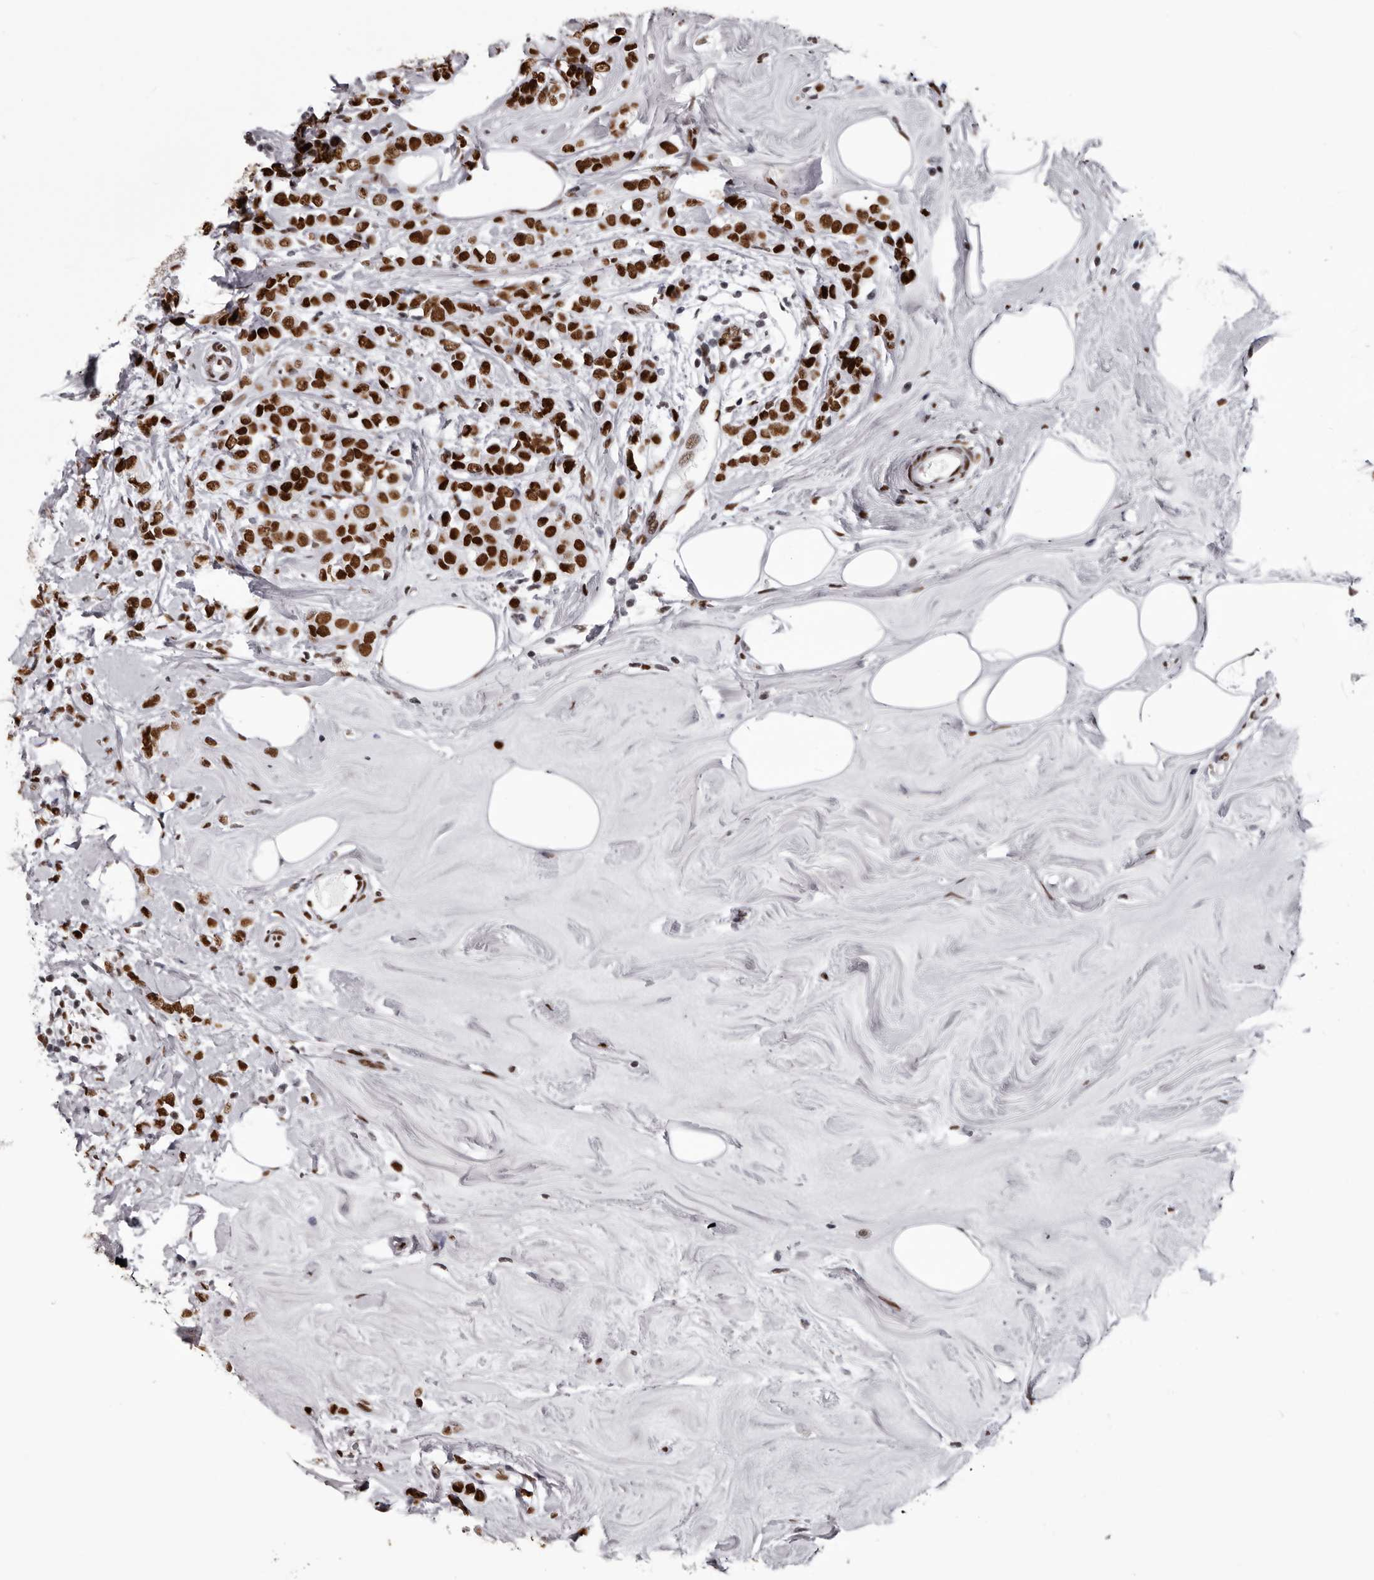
{"staining": {"intensity": "strong", "quantity": ">75%", "location": "nuclear"}, "tissue": "breast cancer", "cell_type": "Tumor cells", "image_type": "cancer", "snomed": [{"axis": "morphology", "description": "Lobular carcinoma"}, {"axis": "topography", "description": "Breast"}], "caption": "Immunohistochemistry (IHC) (DAB) staining of breast lobular carcinoma exhibits strong nuclear protein positivity in about >75% of tumor cells. Nuclei are stained in blue.", "gene": "NUMA1", "patient": {"sex": "female", "age": 47}}